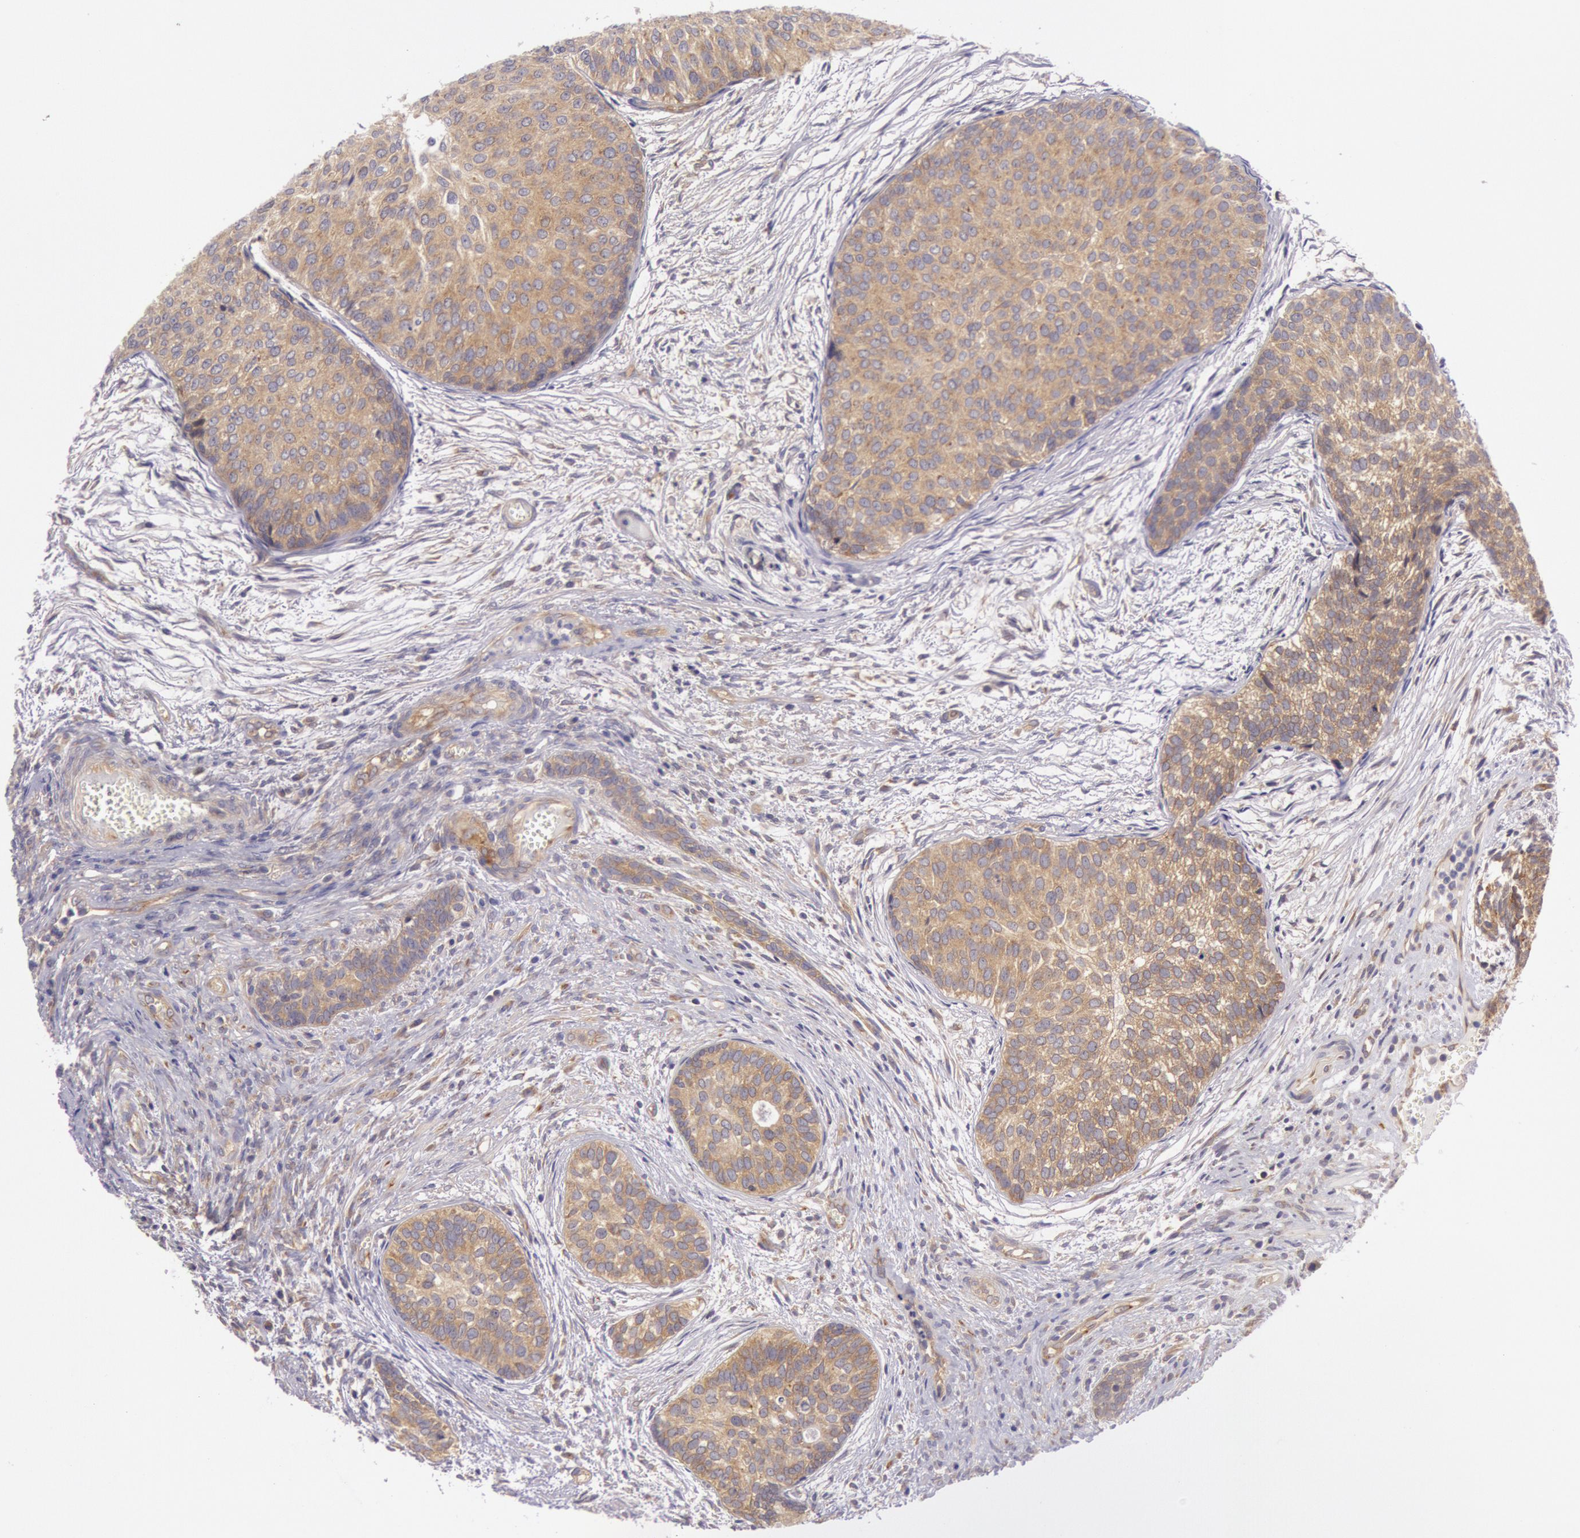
{"staining": {"intensity": "moderate", "quantity": ">75%", "location": "cytoplasmic/membranous"}, "tissue": "urothelial cancer", "cell_type": "Tumor cells", "image_type": "cancer", "snomed": [{"axis": "morphology", "description": "Urothelial carcinoma, Low grade"}, {"axis": "topography", "description": "Urinary bladder"}], "caption": "Human urothelial cancer stained with a brown dye shows moderate cytoplasmic/membranous positive expression in approximately >75% of tumor cells.", "gene": "CHUK", "patient": {"sex": "male", "age": 84}}